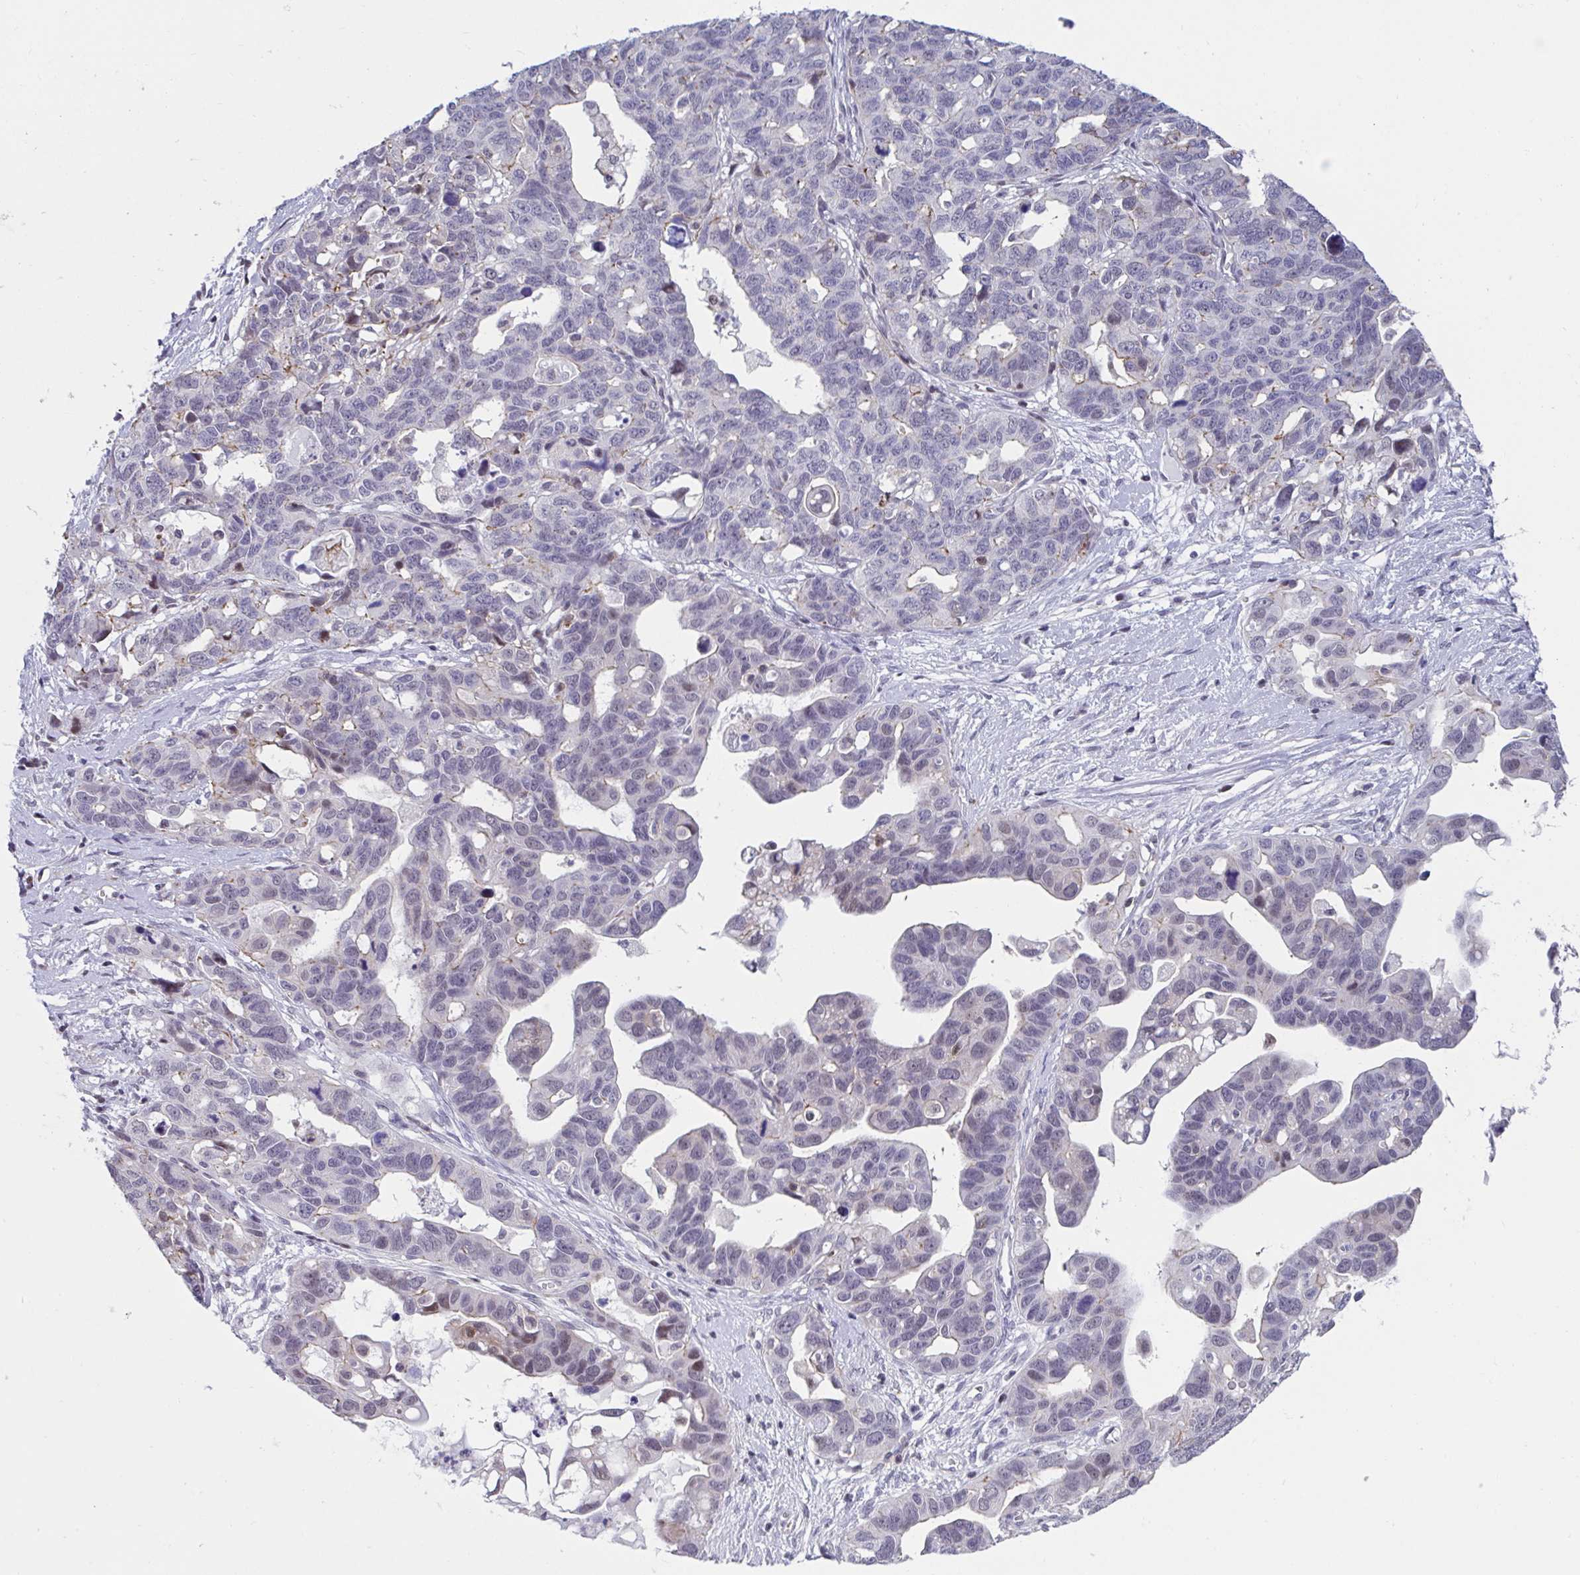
{"staining": {"intensity": "negative", "quantity": "none", "location": "none"}, "tissue": "ovarian cancer", "cell_type": "Tumor cells", "image_type": "cancer", "snomed": [{"axis": "morphology", "description": "Cystadenocarcinoma, serous, NOS"}, {"axis": "topography", "description": "Ovary"}], "caption": "Immunohistochemistry (IHC) image of human serous cystadenocarcinoma (ovarian) stained for a protein (brown), which shows no positivity in tumor cells.", "gene": "WDR72", "patient": {"sex": "female", "age": 69}}